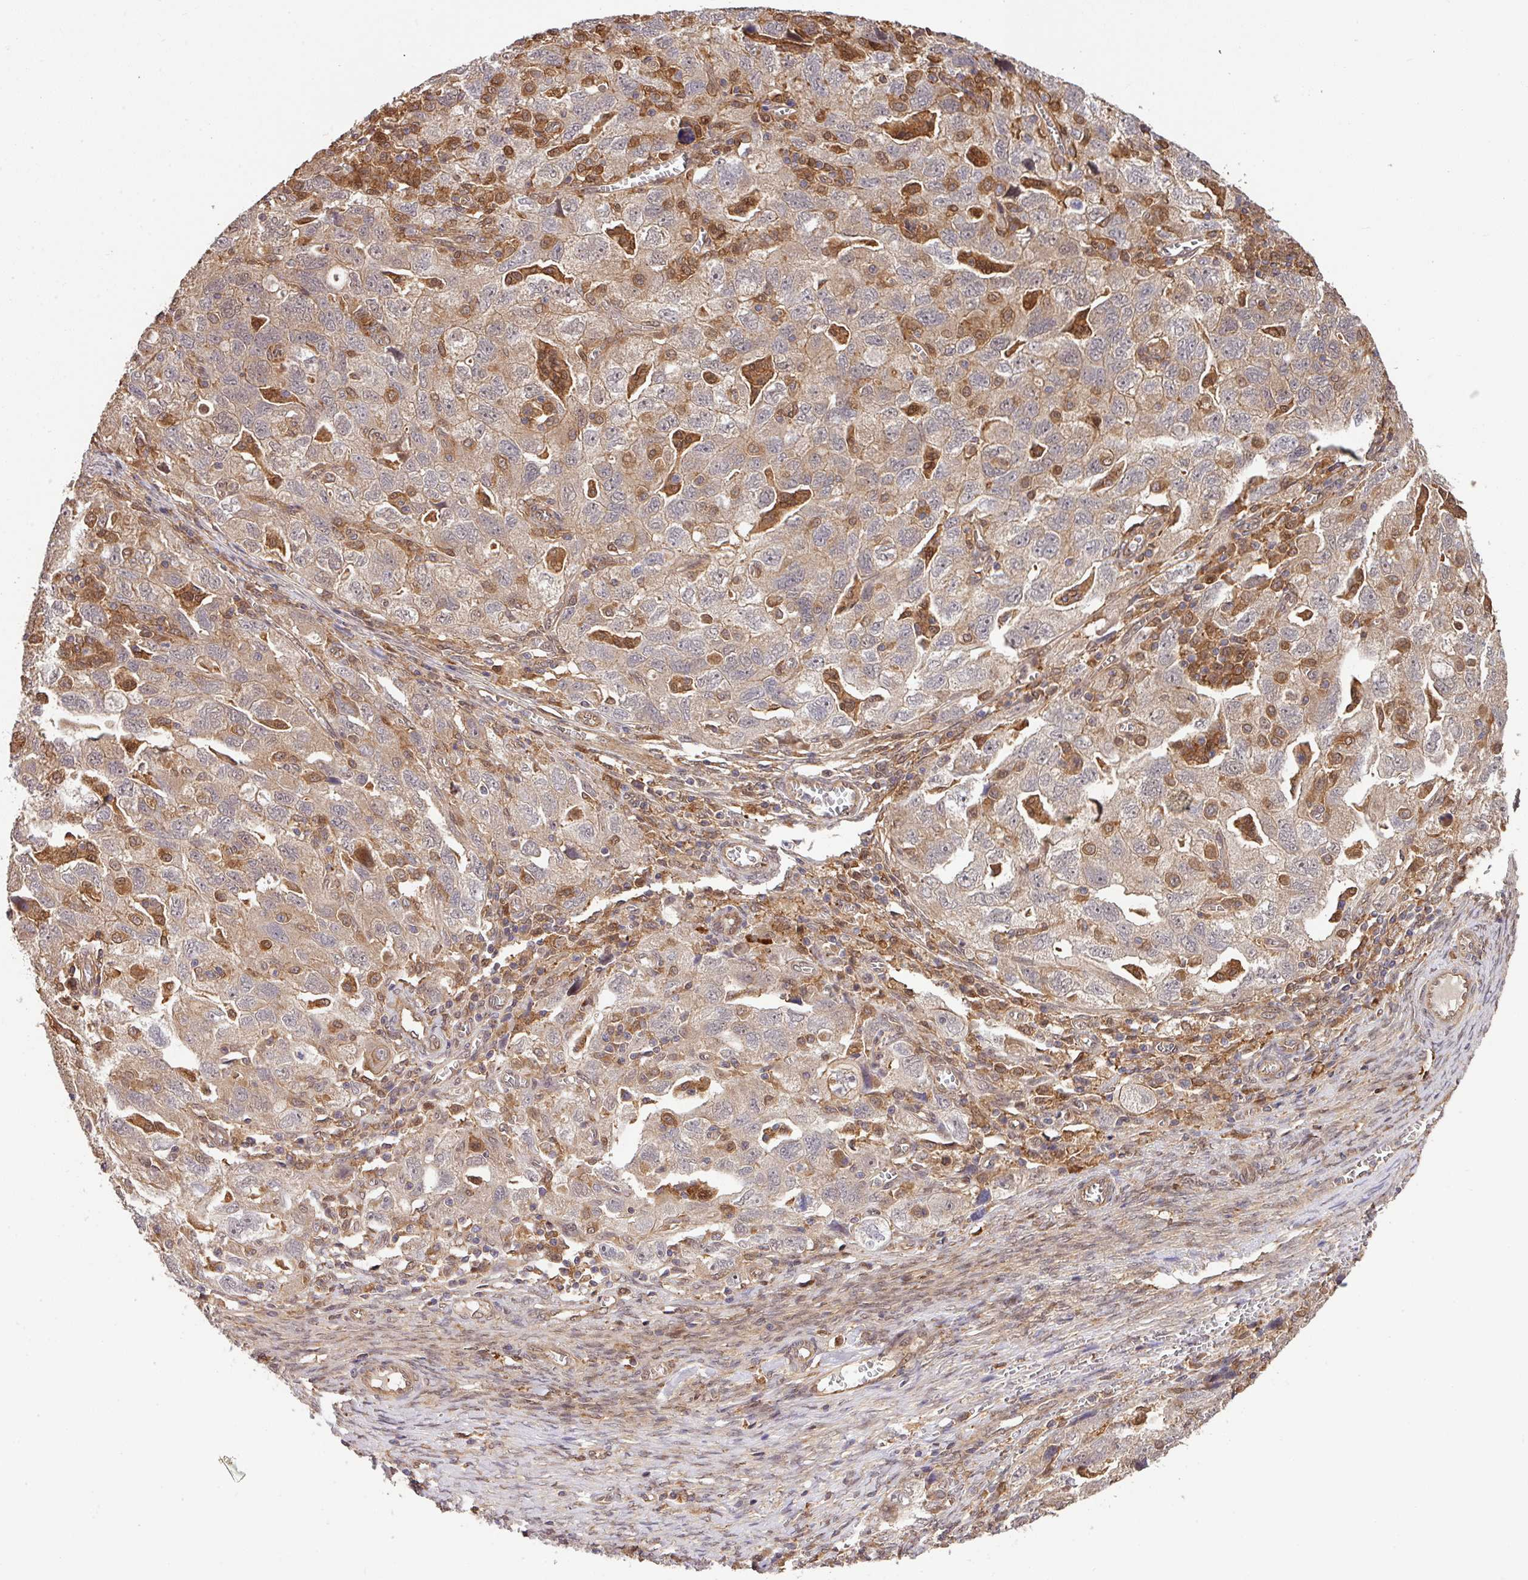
{"staining": {"intensity": "weak", "quantity": "<25%", "location": "cytoplasmic/membranous"}, "tissue": "ovarian cancer", "cell_type": "Tumor cells", "image_type": "cancer", "snomed": [{"axis": "morphology", "description": "Carcinoma, NOS"}, {"axis": "morphology", "description": "Cystadenocarcinoma, serous, NOS"}, {"axis": "topography", "description": "Ovary"}], "caption": "IHC of serous cystadenocarcinoma (ovarian) exhibits no expression in tumor cells. Brightfield microscopy of IHC stained with DAB (brown) and hematoxylin (blue), captured at high magnification.", "gene": "ARPIN", "patient": {"sex": "female", "age": 69}}